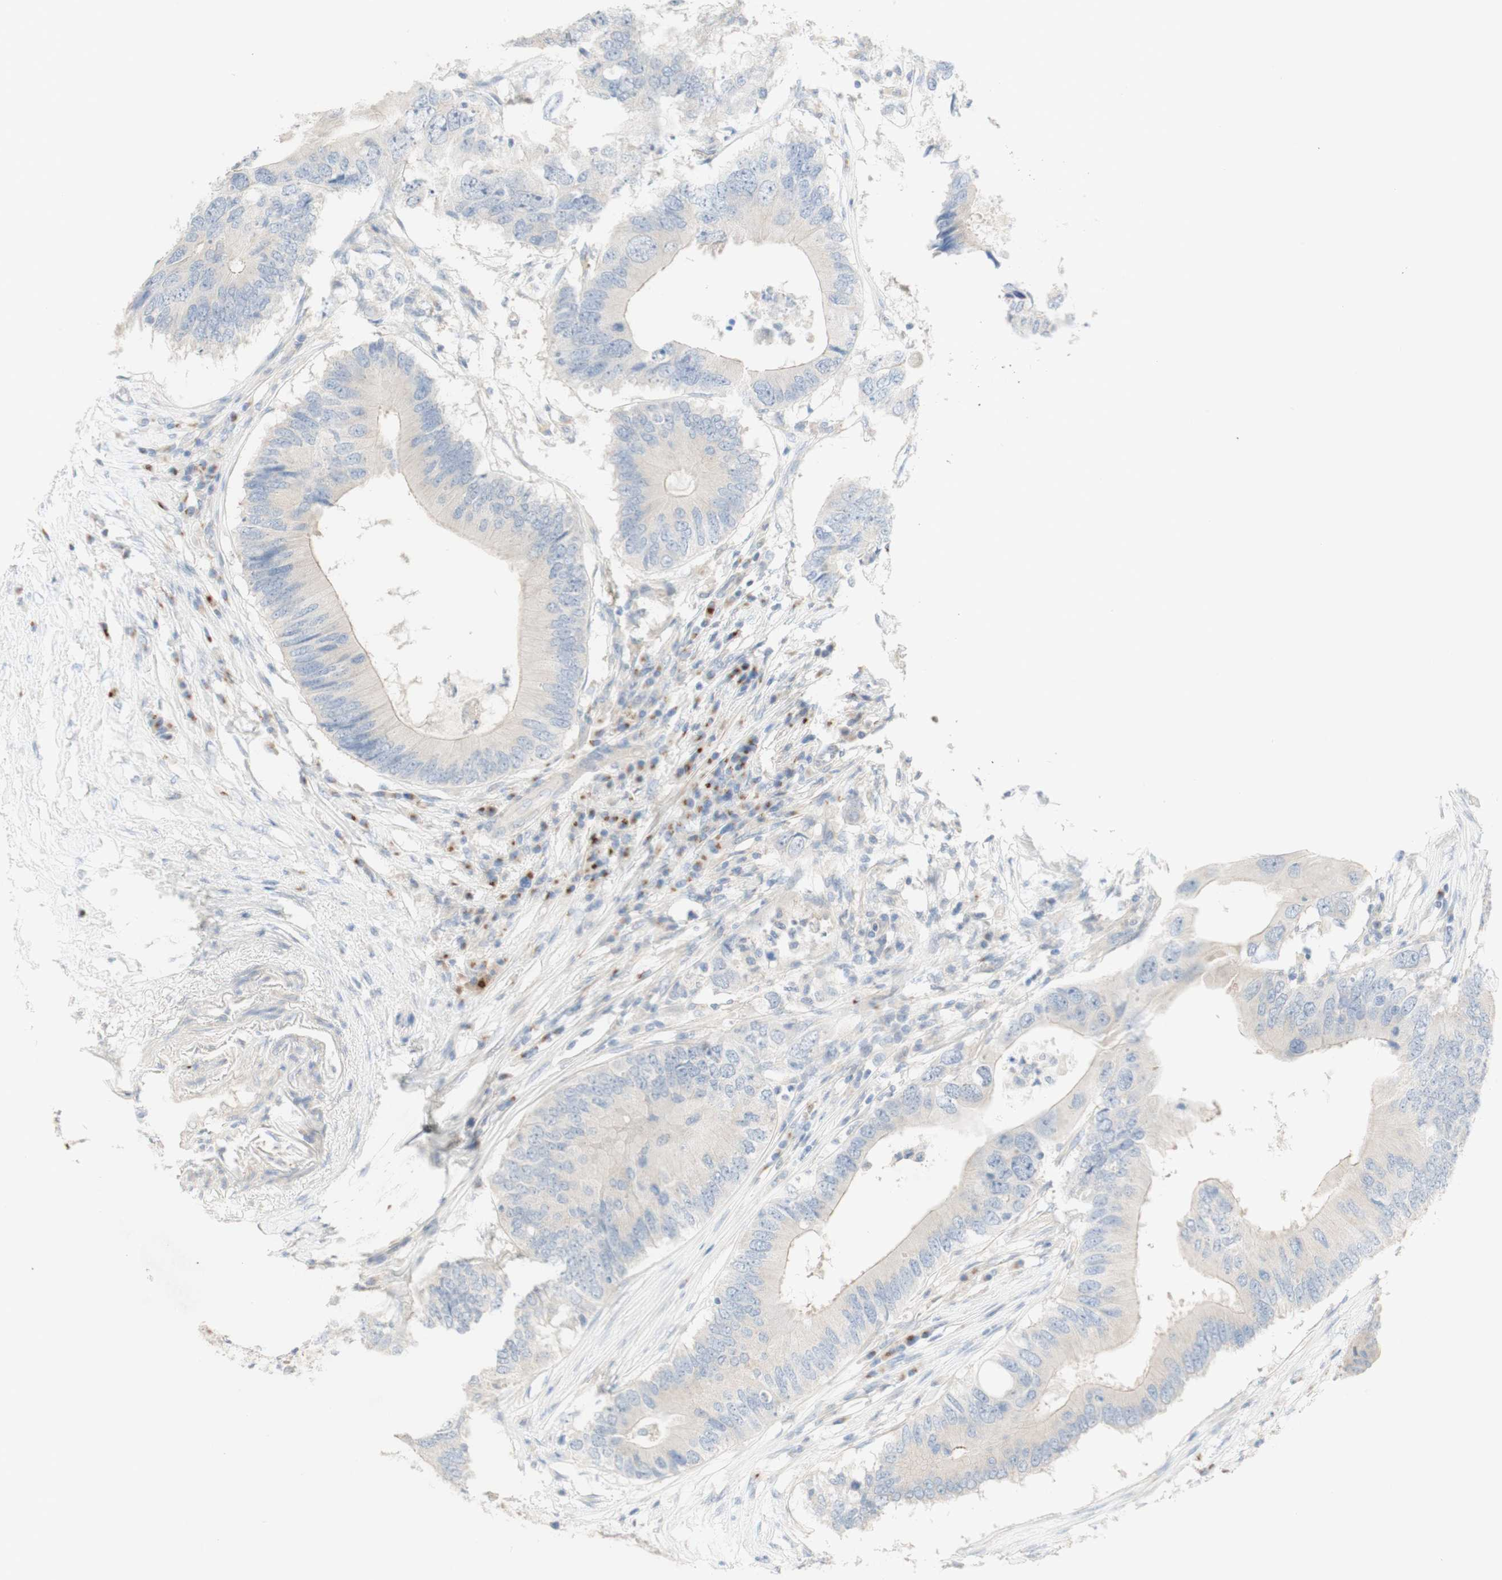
{"staining": {"intensity": "negative", "quantity": "none", "location": "none"}, "tissue": "colorectal cancer", "cell_type": "Tumor cells", "image_type": "cancer", "snomed": [{"axis": "morphology", "description": "Adenocarcinoma, NOS"}, {"axis": "topography", "description": "Colon"}], "caption": "A histopathology image of human colorectal cancer is negative for staining in tumor cells. (DAB (3,3'-diaminobenzidine) immunohistochemistry (IHC) with hematoxylin counter stain).", "gene": "MANEA", "patient": {"sex": "male", "age": 71}}